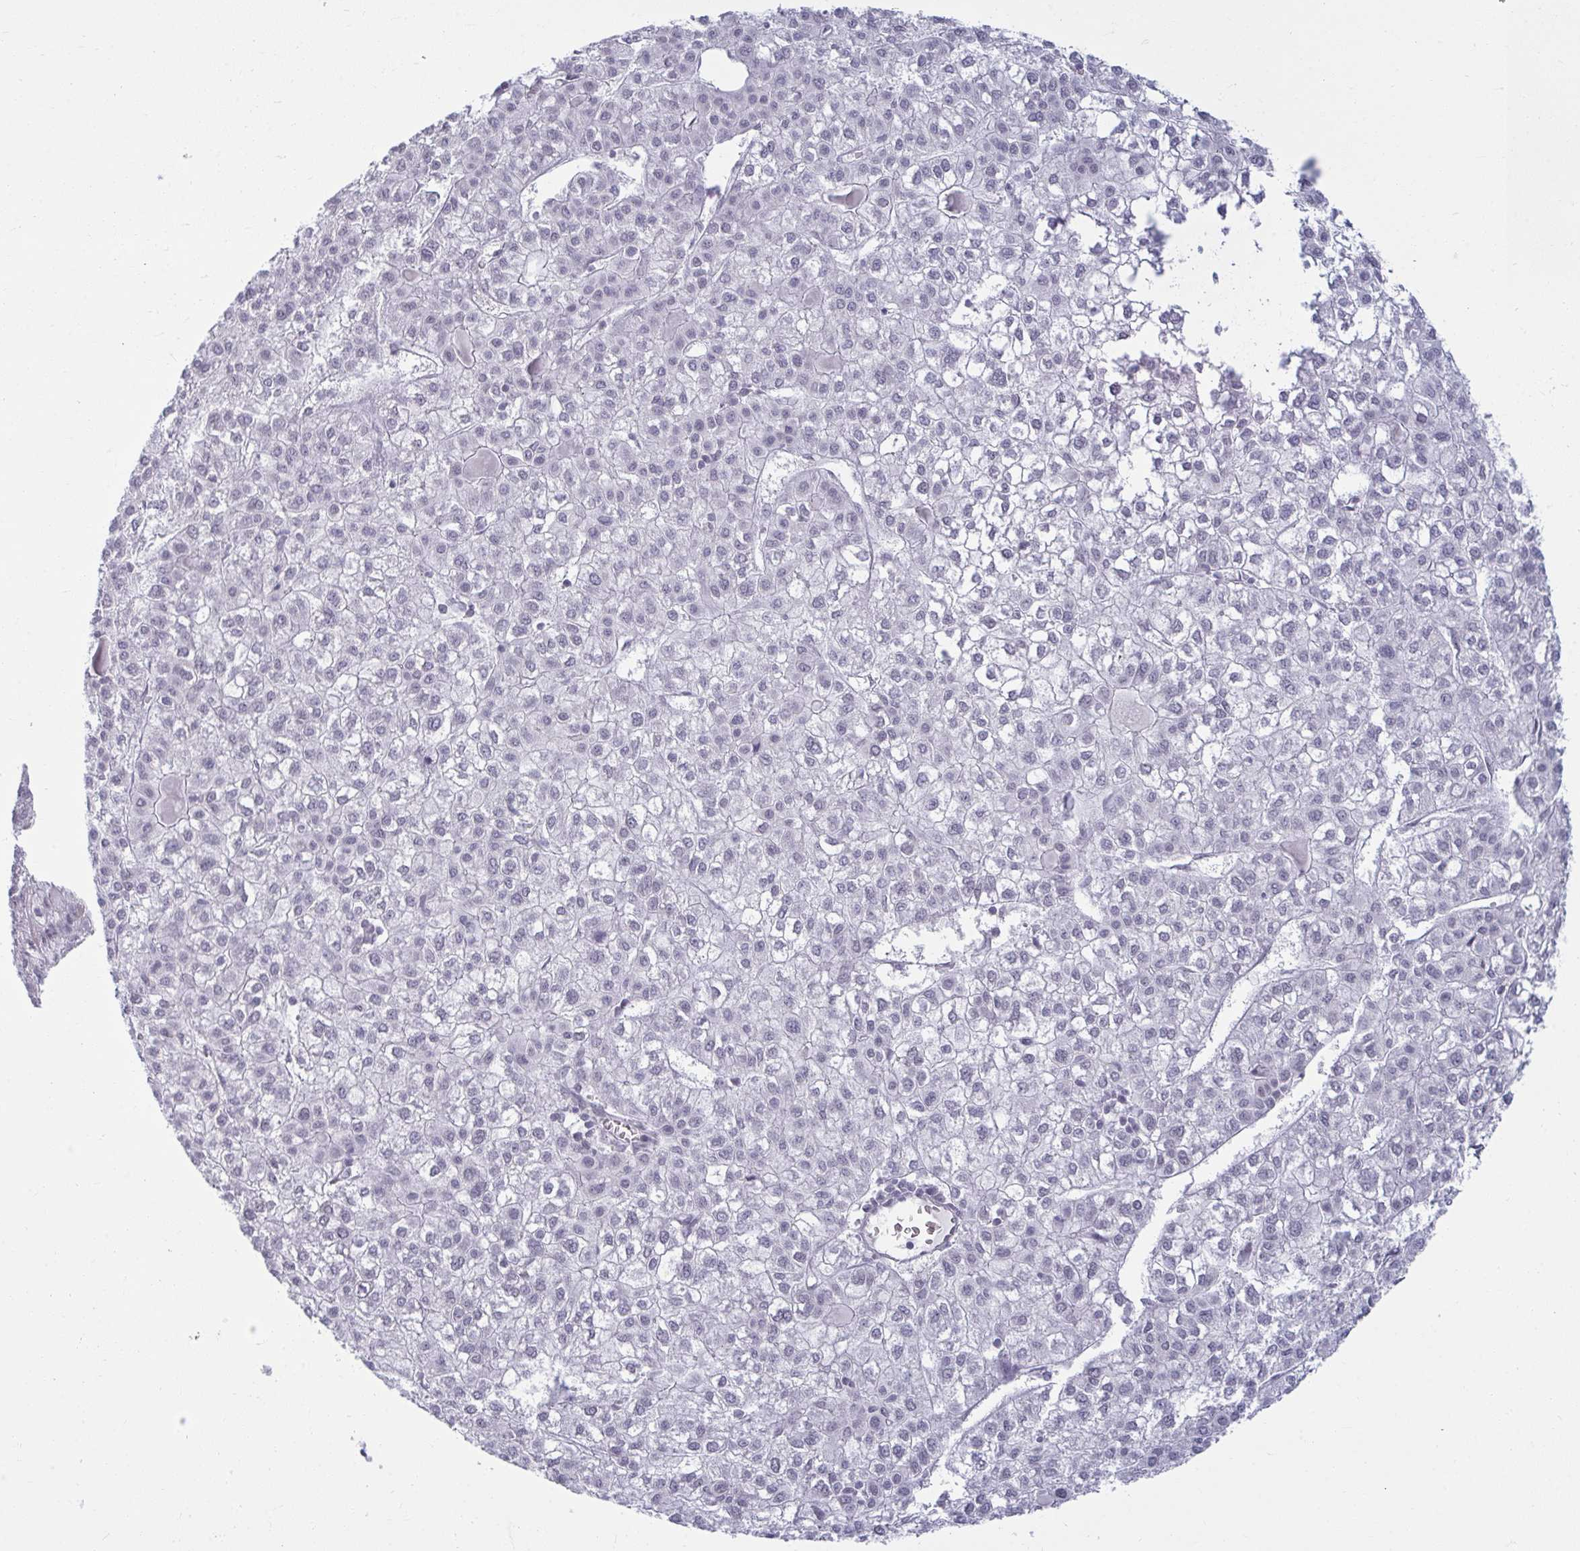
{"staining": {"intensity": "negative", "quantity": "none", "location": "none"}, "tissue": "liver cancer", "cell_type": "Tumor cells", "image_type": "cancer", "snomed": [{"axis": "morphology", "description": "Carcinoma, Hepatocellular, NOS"}, {"axis": "topography", "description": "Liver"}], "caption": "This photomicrograph is of liver hepatocellular carcinoma stained with IHC to label a protein in brown with the nuclei are counter-stained blue. There is no expression in tumor cells. (DAB (3,3'-diaminobenzidine) immunohistochemistry (IHC) visualized using brightfield microscopy, high magnification).", "gene": "RNASEH1", "patient": {"sex": "female", "age": 43}}